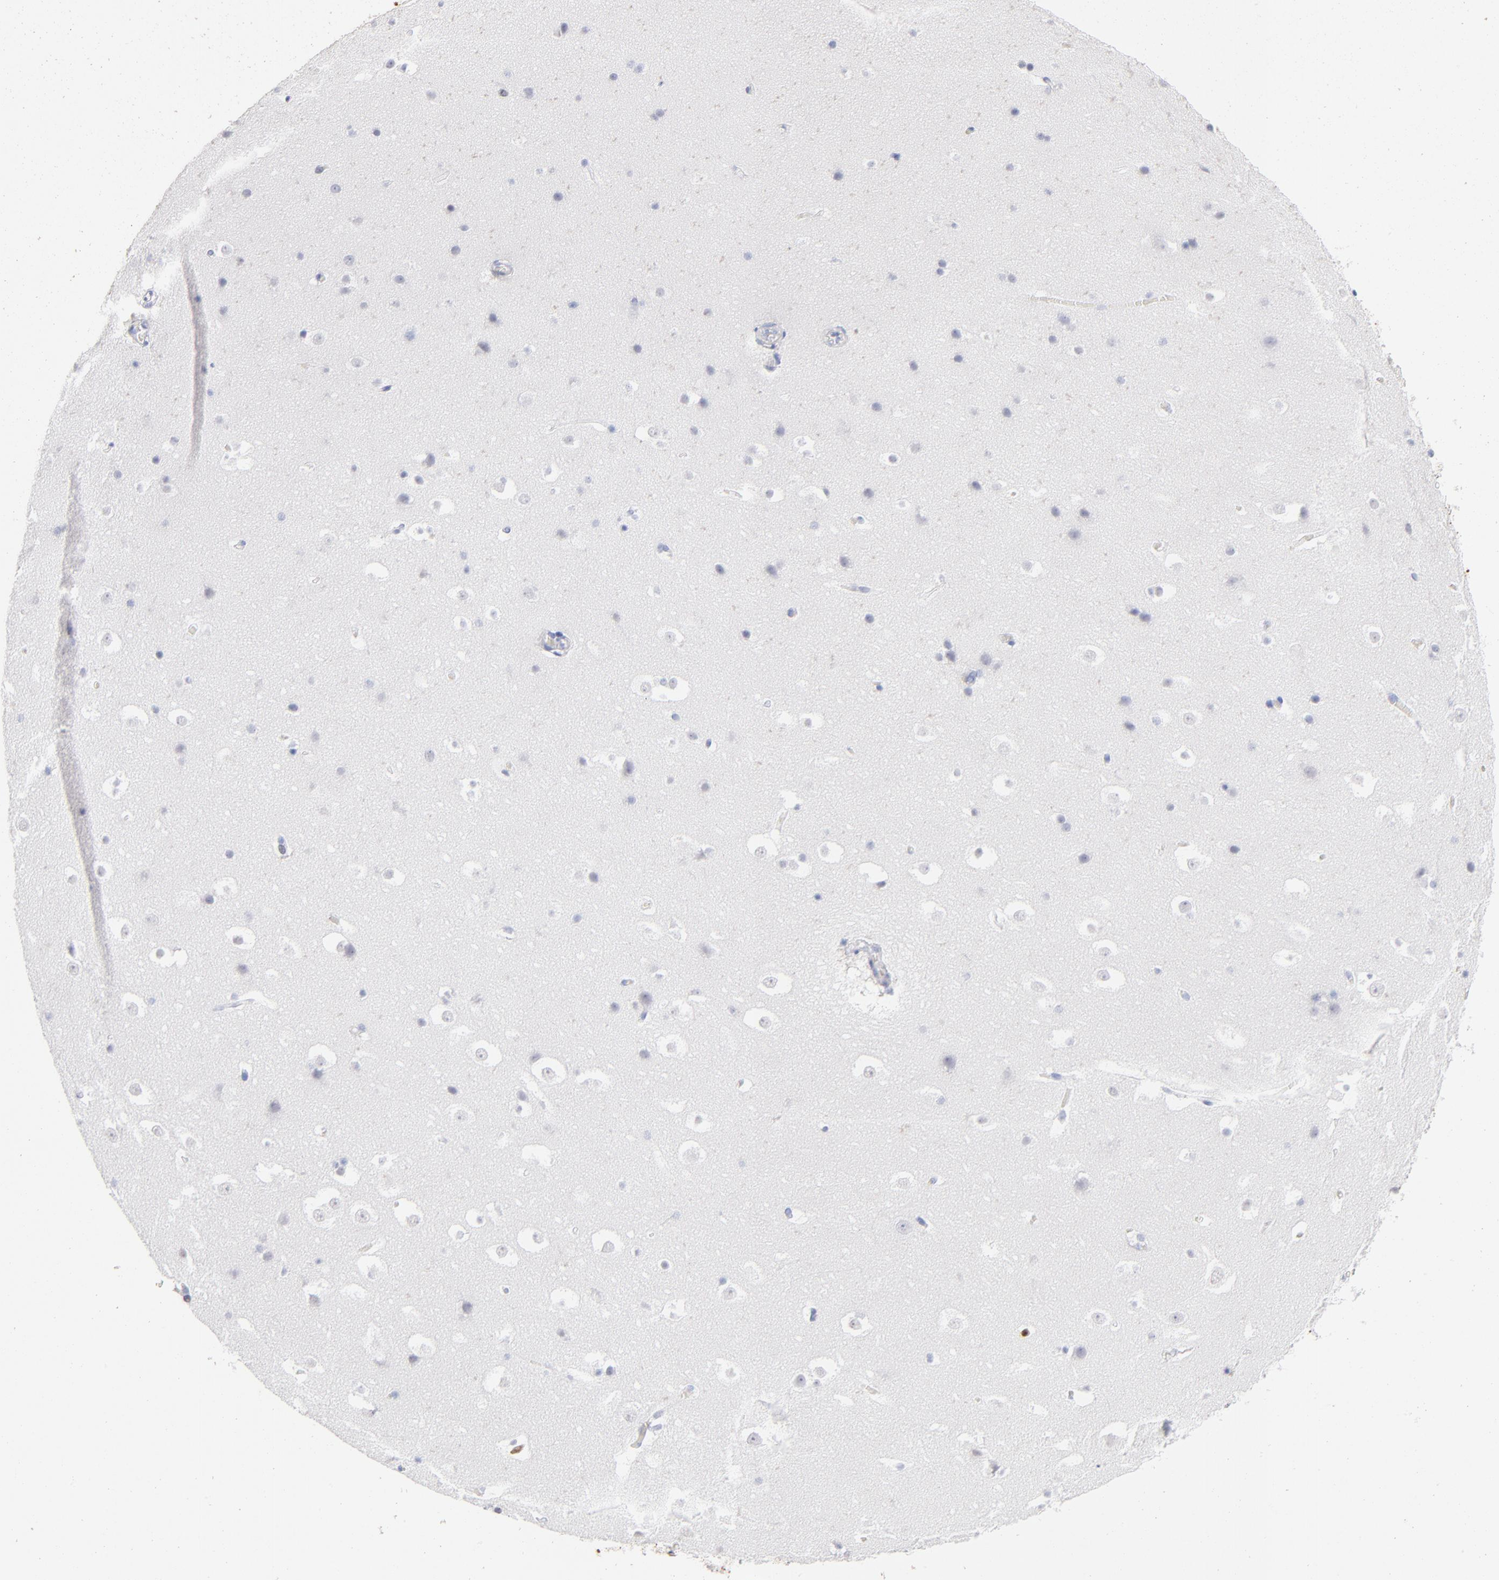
{"staining": {"intensity": "negative", "quantity": "none", "location": "none"}, "tissue": "hippocampus", "cell_type": "Glial cells", "image_type": "normal", "snomed": [{"axis": "morphology", "description": "Normal tissue, NOS"}, {"axis": "topography", "description": "Hippocampus"}], "caption": "Immunohistochemistry (IHC) image of unremarkable hippocampus: hippocampus stained with DAB exhibits no significant protein staining in glial cells.", "gene": "ARG1", "patient": {"sex": "male", "age": 45}}